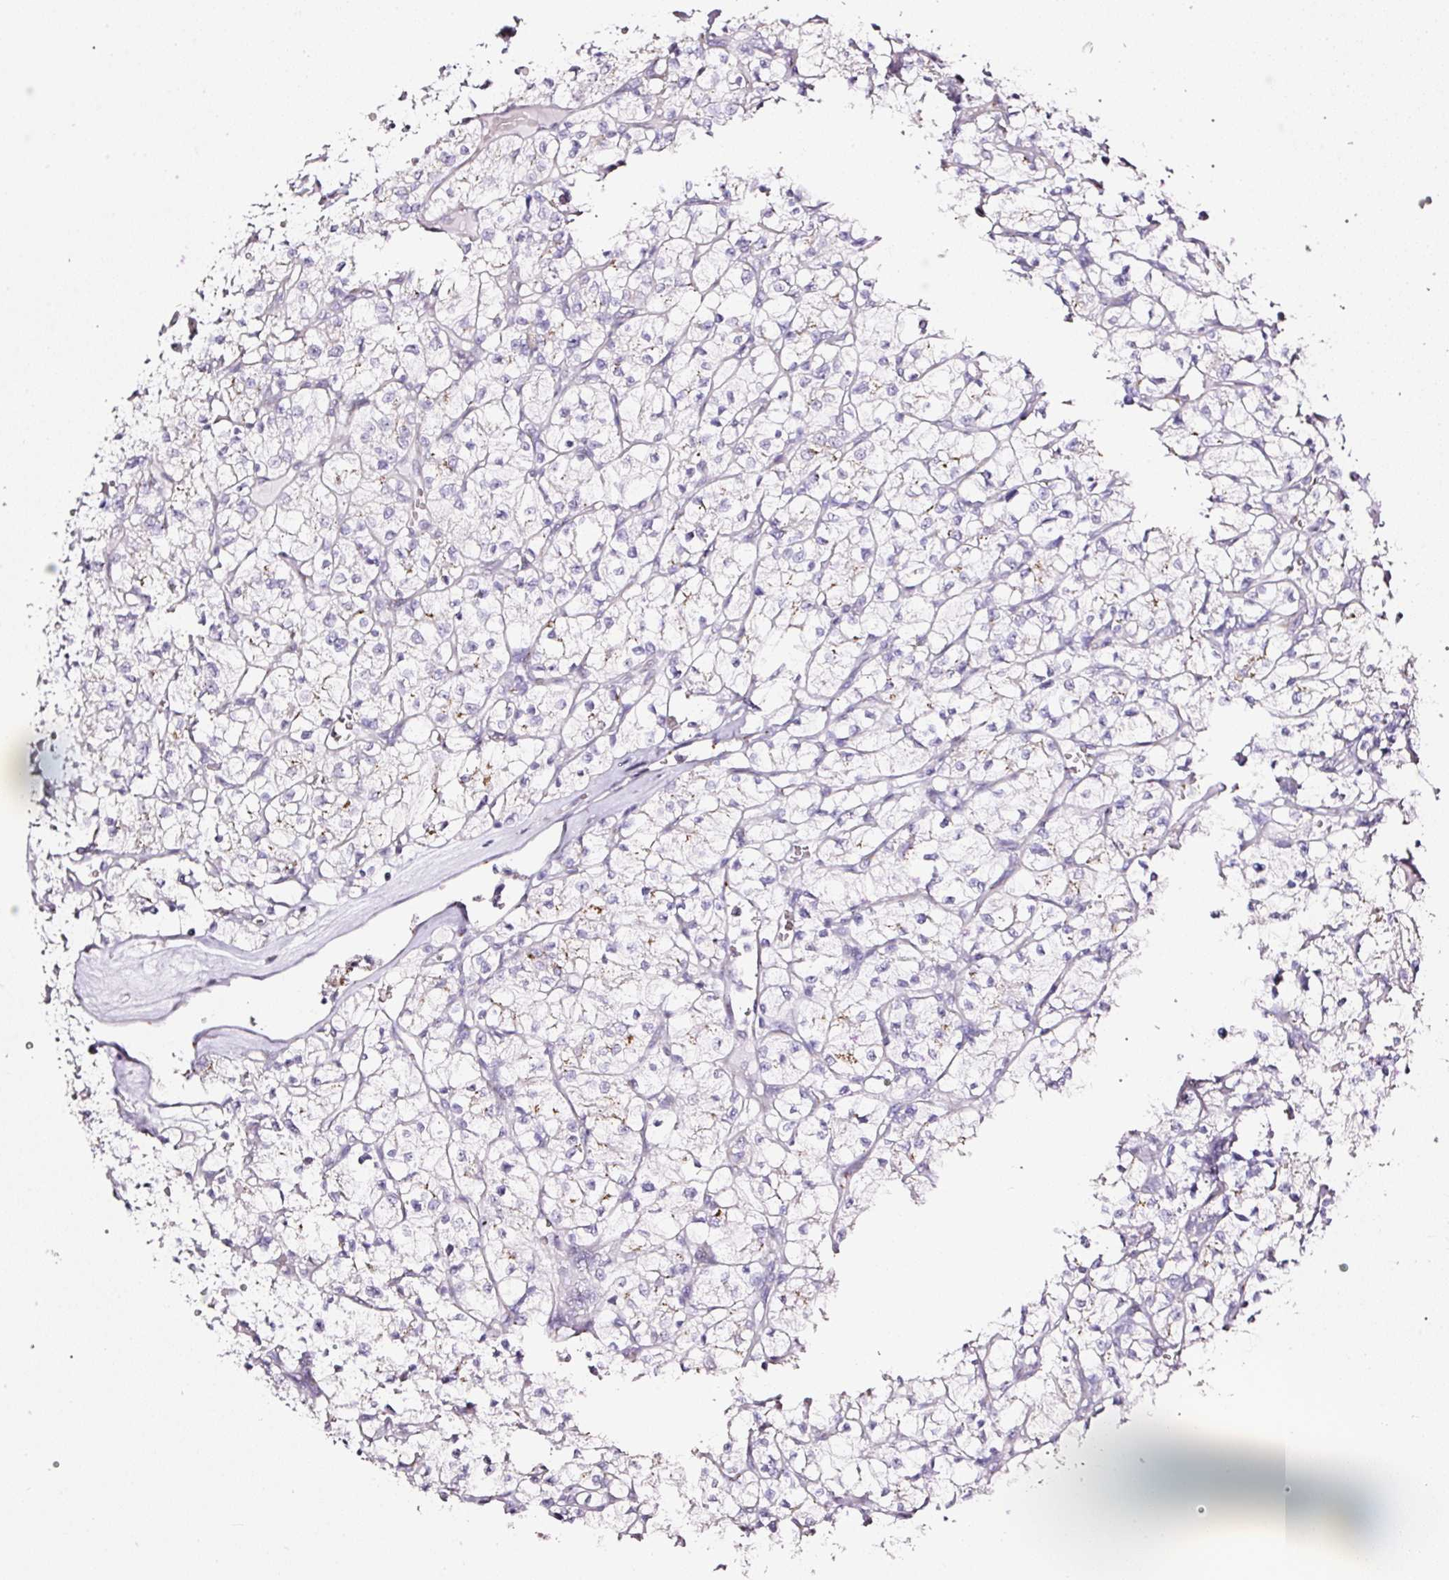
{"staining": {"intensity": "weak", "quantity": "<25%", "location": "cytoplasmic/membranous"}, "tissue": "renal cancer", "cell_type": "Tumor cells", "image_type": "cancer", "snomed": [{"axis": "morphology", "description": "Adenocarcinoma, NOS"}, {"axis": "topography", "description": "Kidney"}], "caption": "Immunohistochemical staining of human renal adenocarcinoma exhibits no significant positivity in tumor cells.", "gene": "SDF4", "patient": {"sex": "female", "age": 64}}